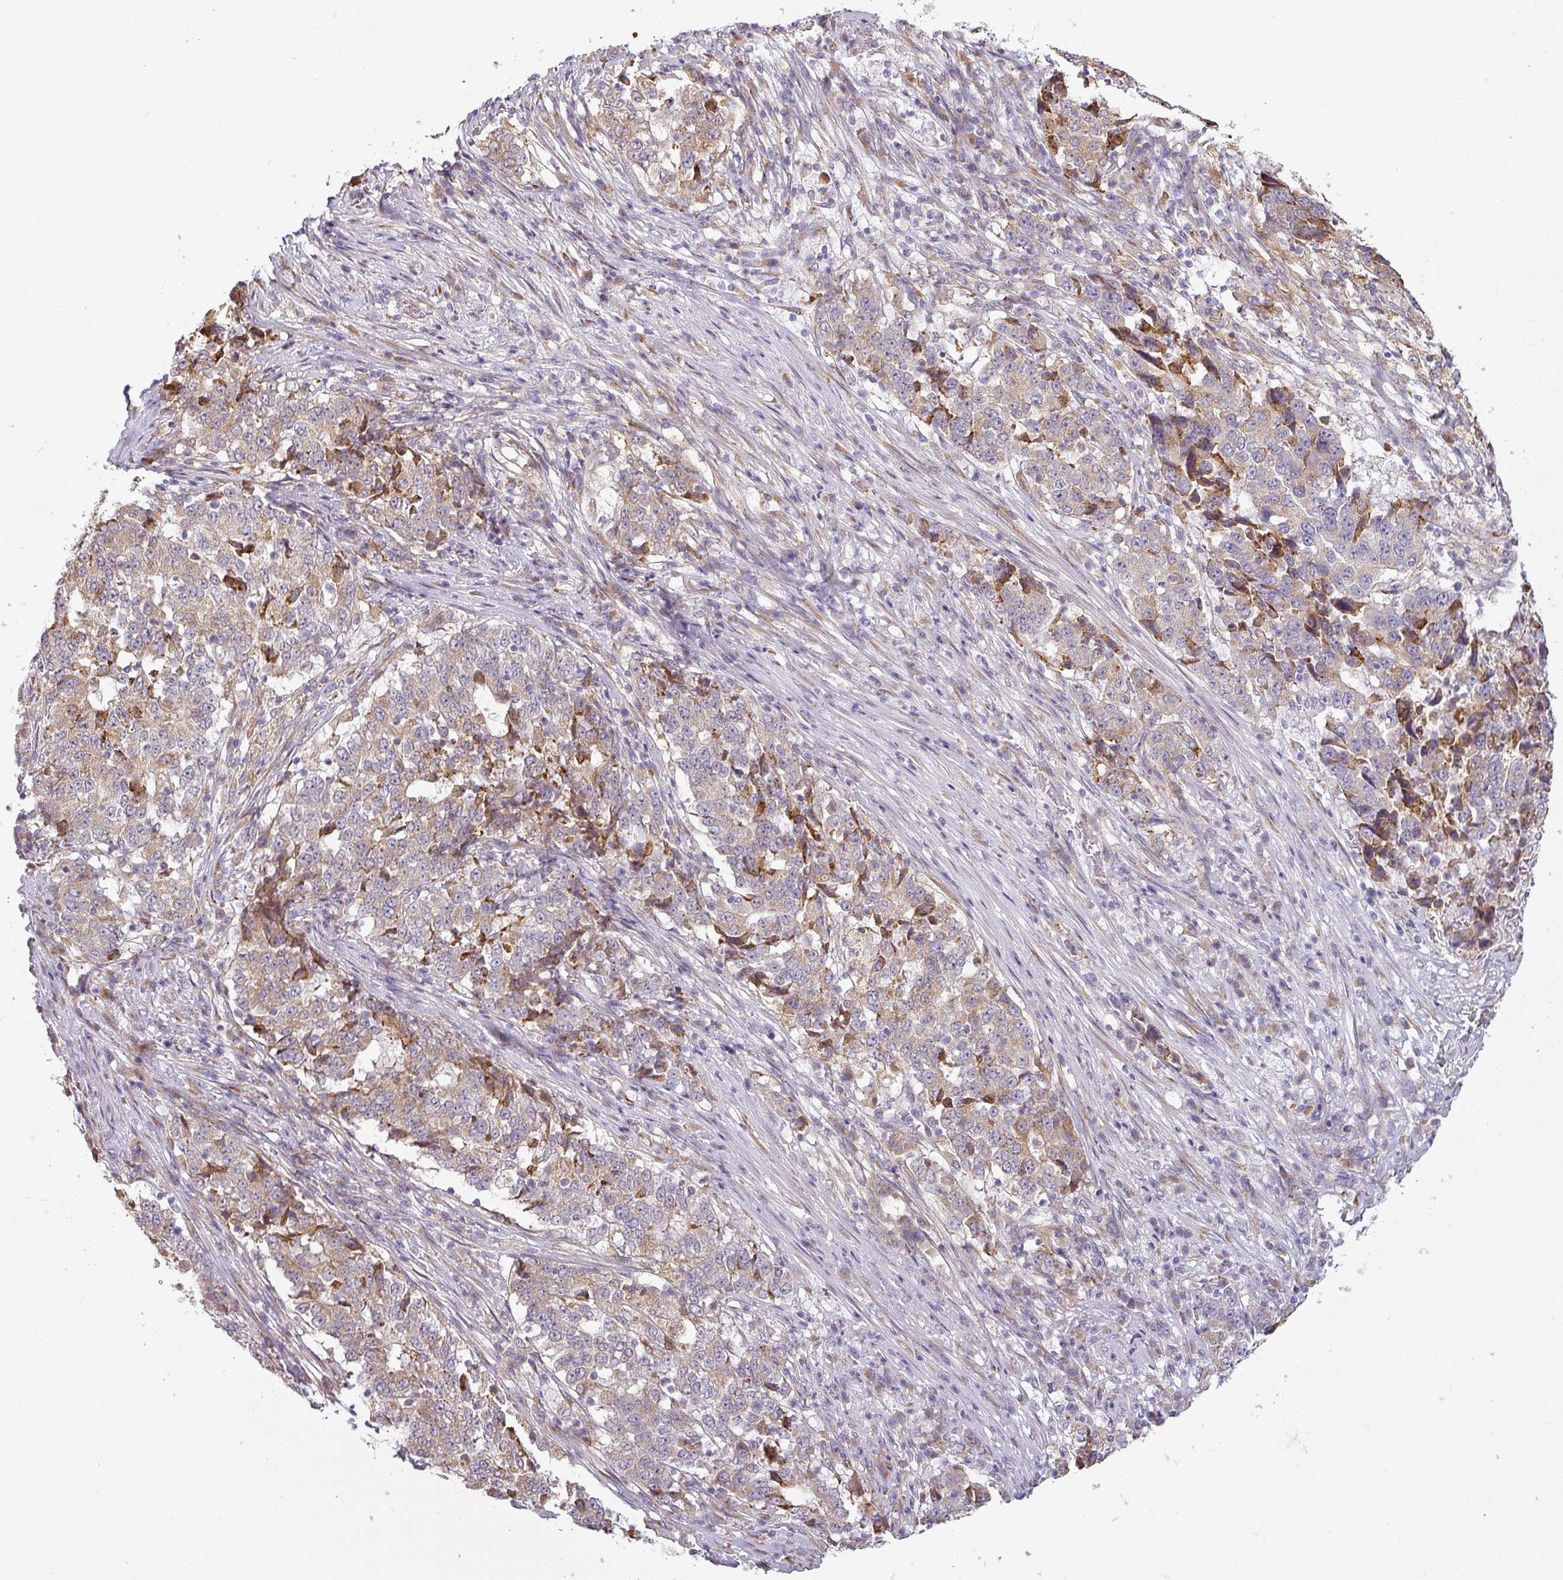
{"staining": {"intensity": "weak", "quantity": "25%-75%", "location": "cytoplasmic/membranous"}, "tissue": "stomach cancer", "cell_type": "Tumor cells", "image_type": "cancer", "snomed": [{"axis": "morphology", "description": "Adenocarcinoma, NOS"}, {"axis": "topography", "description": "Stomach"}], "caption": "Weak cytoplasmic/membranous protein positivity is present in approximately 25%-75% of tumor cells in stomach adenocarcinoma.", "gene": "CCDC144A", "patient": {"sex": "male", "age": 59}}